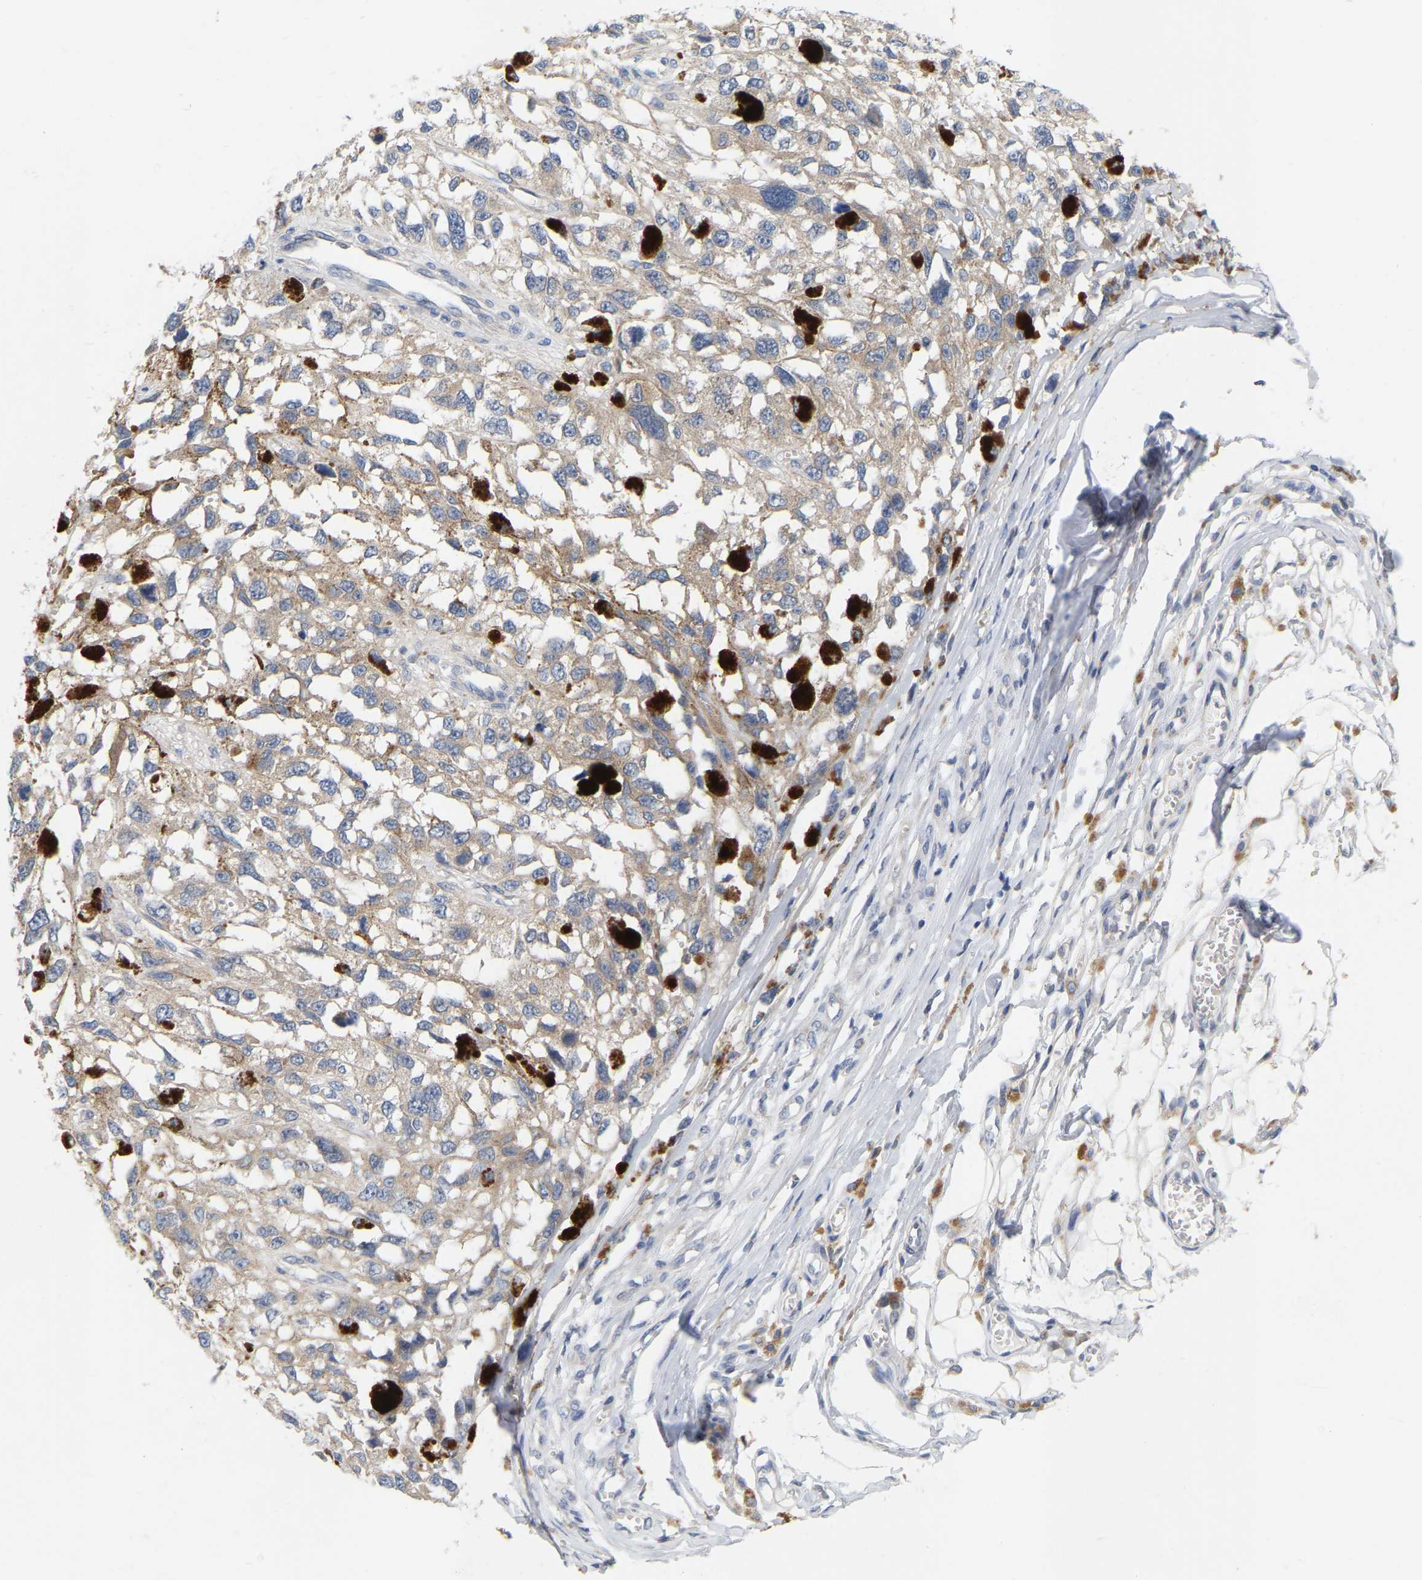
{"staining": {"intensity": "weak", "quantity": ">75%", "location": "cytoplasmic/membranous"}, "tissue": "melanoma", "cell_type": "Tumor cells", "image_type": "cancer", "snomed": [{"axis": "morphology", "description": "Malignant melanoma, Metastatic site"}, {"axis": "topography", "description": "Lymph node"}], "caption": "Human melanoma stained with a brown dye displays weak cytoplasmic/membranous positive positivity in approximately >75% of tumor cells.", "gene": "WIPI2", "patient": {"sex": "male", "age": 59}}